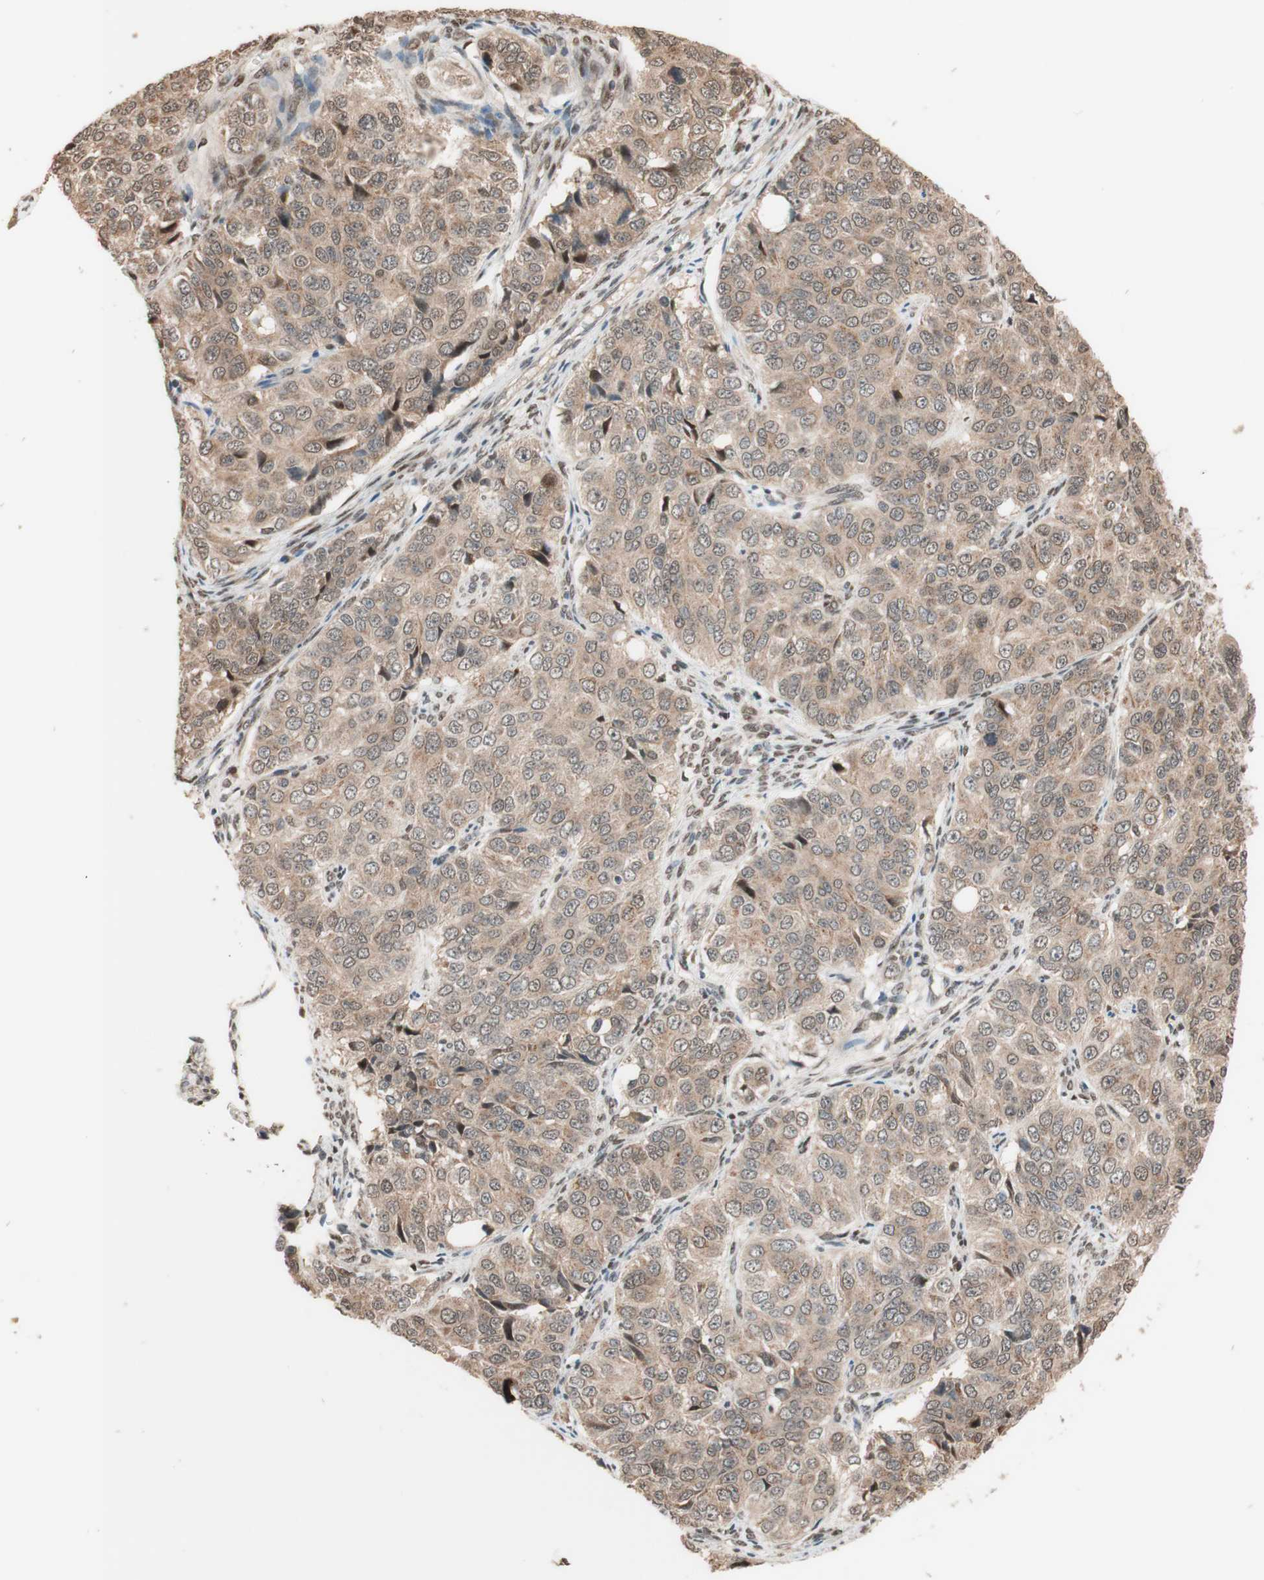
{"staining": {"intensity": "weak", "quantity": ">75%", "location": "cytoplasmic/membranous"}, "tissue": "ovarian cancer", "cell_type": "Tumor cells", "image_type": "cancer", "snomed": [{"axis": "morphology", "description": "Carcinoma, endometroid"}, {"axis": "topography", "description": "Ovary"}], "caption": "Ovarian cancer (endometroid carcinoma) was stained to show a protein in brown. There is low levels of weak cytoplasmic/membranous staining in about >75% of tumor cells.", "gene": "CCNC", "patient": {"sex": "female", "age": 51}}